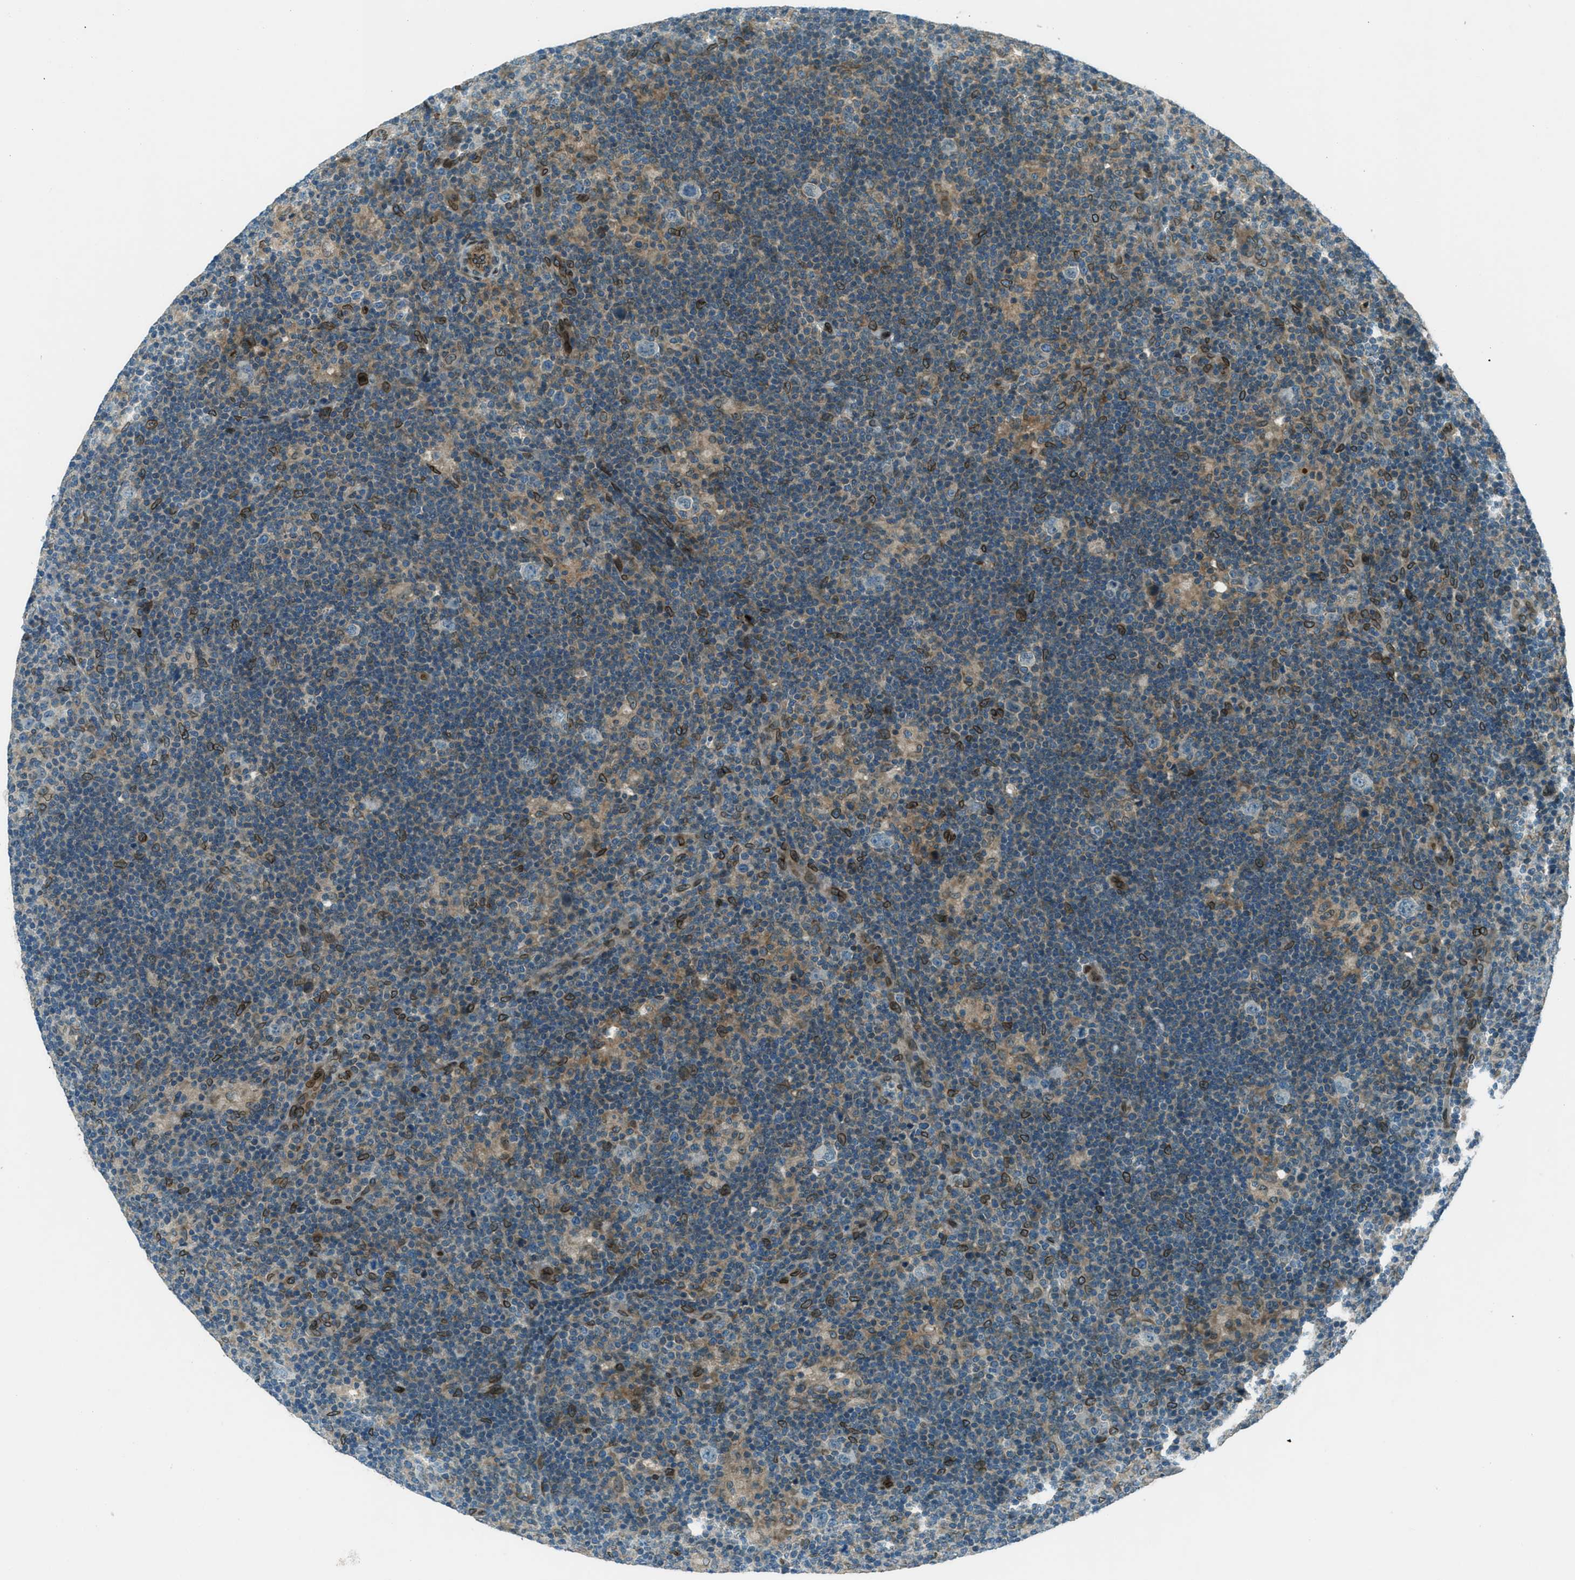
{"staining": {"intensity": "negative", "quantity": "none", "location": "none"}, "tissue": "lymphoma", "cell_type": "Tumor cells", "image_type": "cancer", "snomed": [{"axis": "morphology", "description": "Hodgkin's disease, NOS"}, {"axis": "topography", "description": "Lymph node"}], "caption": "This is an immunohistochemistry (IHC) micrograph of human lymphoma. There is no positivity in tumor cells.", "gene": "LEMD2", "patient": {"sex": "female", "age": 57}}